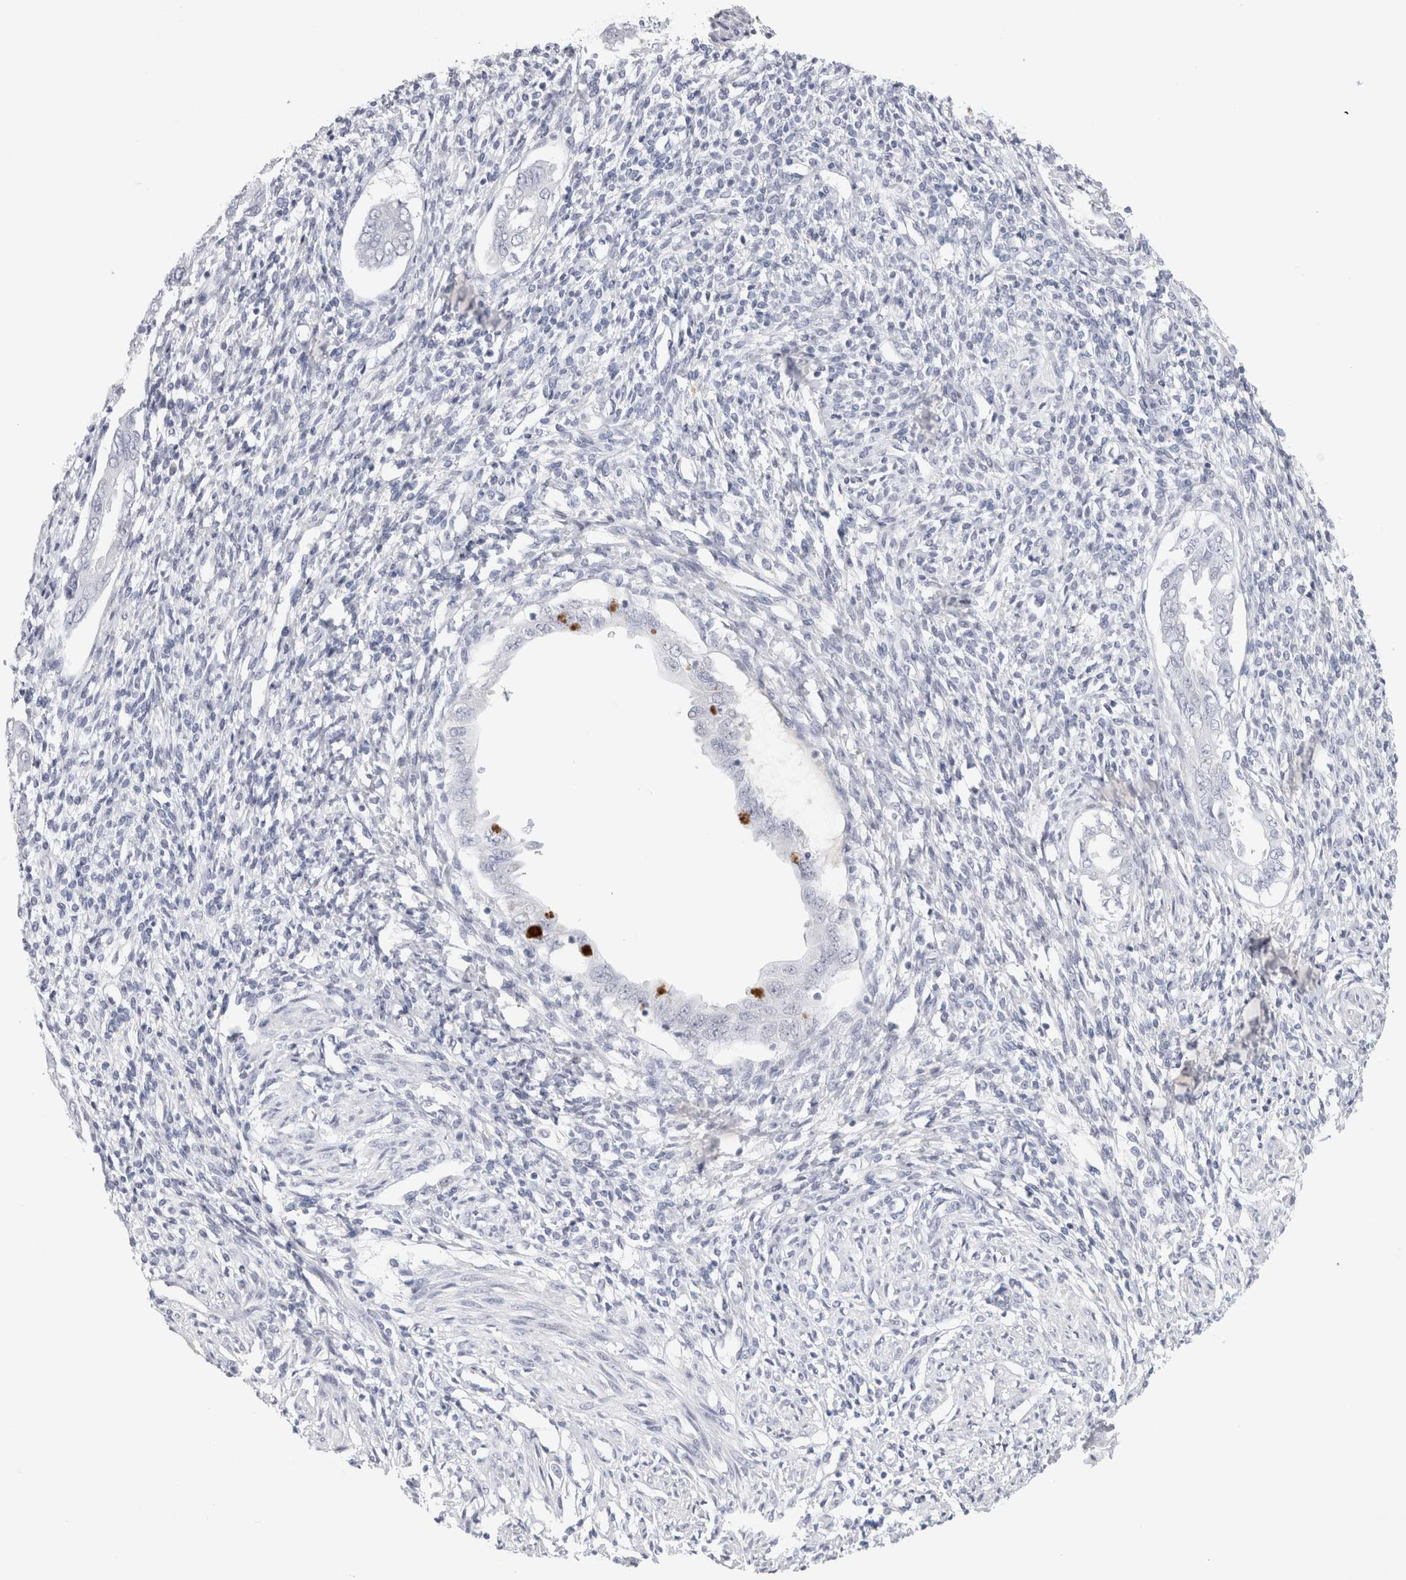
{"staining": {"intensity": "negative", "quantity": "none", "location": "none"}, "tissue": "endometrium", "cell_type": "Cells in endometrial stroma", "image_type": "normal", "snomed": [{"axis": "morphology", "description": "Normal tissue, NOS"}, {"axis": "topography", "description": "Endometrium"}], "caption": "A high-resolution image shows IHC staining of benign endometrium, which exhibits no significant positivity in cells in endometrial stroma.", "gene": "TONSL", "patient": {"sex": "female", "age": 66}}